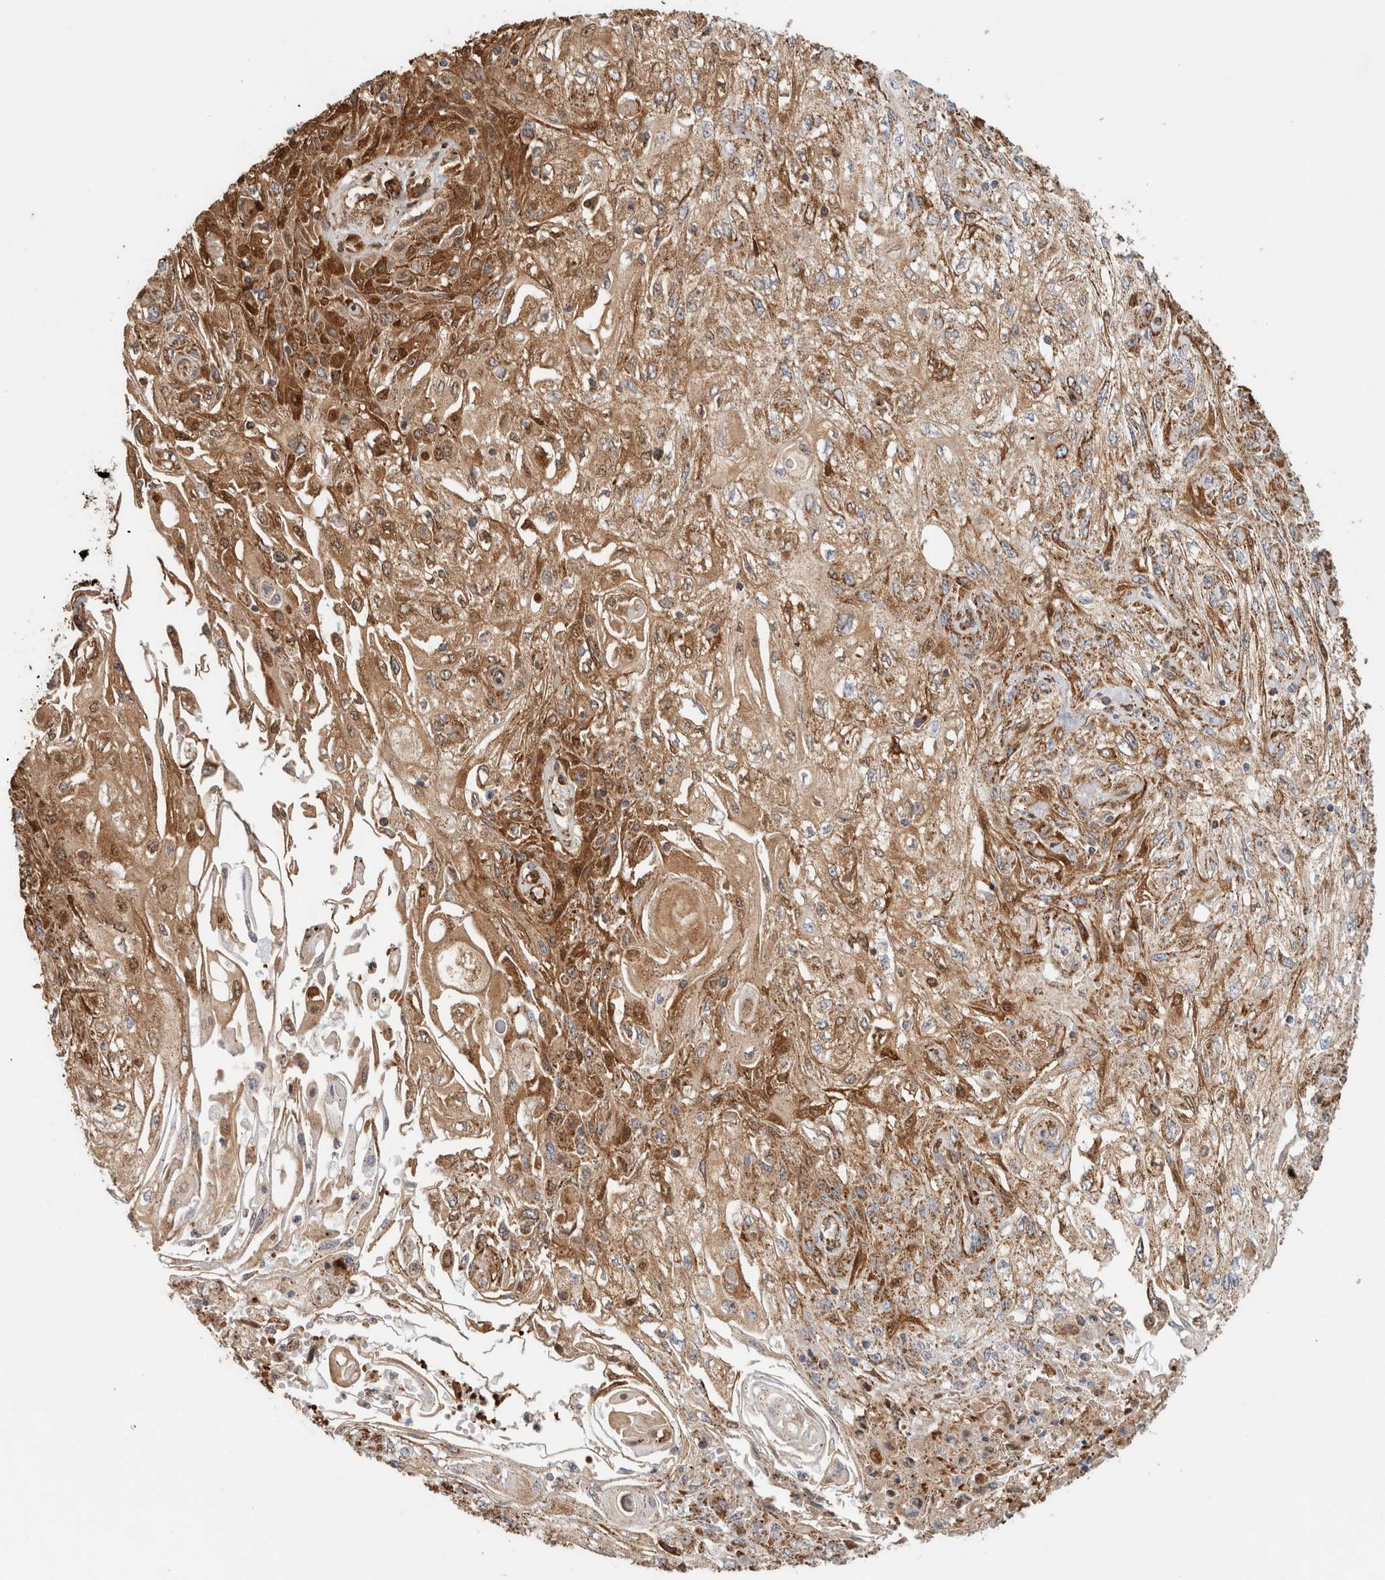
{"staining": {"intensity": "moderate", "quantity": ">75%", "location": "cytoplasmic/membranous"}, "tissue": "skin cancer", "cell_type": "Tumor cells", "image_type": "cancer", "snomed": [{"axis": "morphology", "description": "Squamous cell carcinoma, NOS"}, {"axis": "morphology", "description": "Squamous cell carcinoma, metastatic, NOS"}, {"axis": "topography", "description": "Skin"}, {"axis": "topography", "description": "Lymph node"}], "caption": "Skin cancer (metastatic squamous cell carcinoma) stained with a brown dye reveals moderate cytoplasmic/membranous positive staining in approximately >75% of tumor cells.", "gene": "C1QBP", "patient": {"sex": "male", "age": 75}}